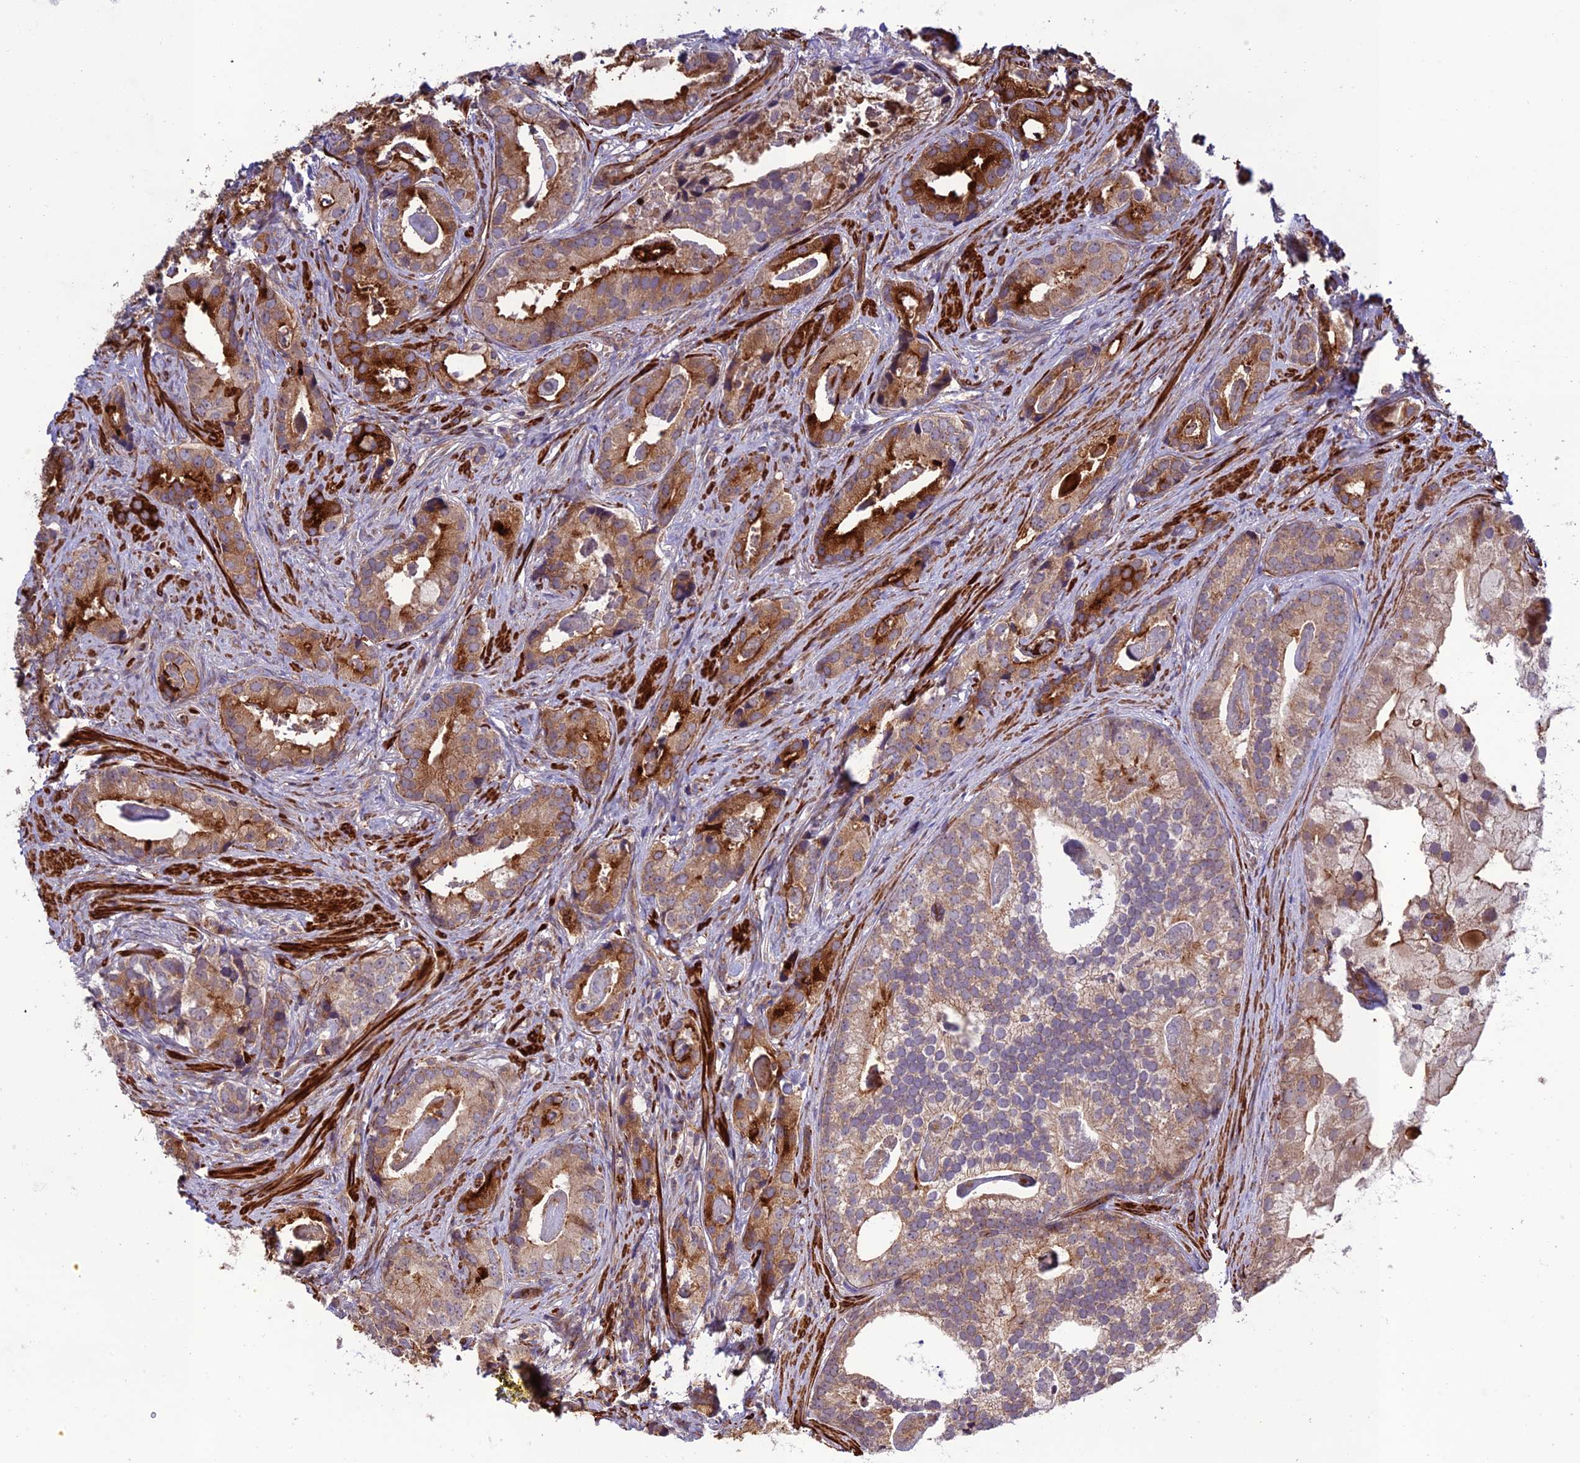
{"staining": {"intensity": "moderate", "quantity": ">75%", "location": "cytoplasmic/membranous"}, "tissue": "prostate cancer", "cell_type": "Tumor cells", "image_type": "cancer", "snomed": [{"axis": "morphology", "description": "Adenocarcinoma, Low grade"}, {"axis": "topography", "description": "Prostate"}], "caption": "Prostate cancer stained with a protein marker reveals moderate staining in tumor cells.", "gene": "TNIP3", "patient": {"sex": "male", "age": 71}}